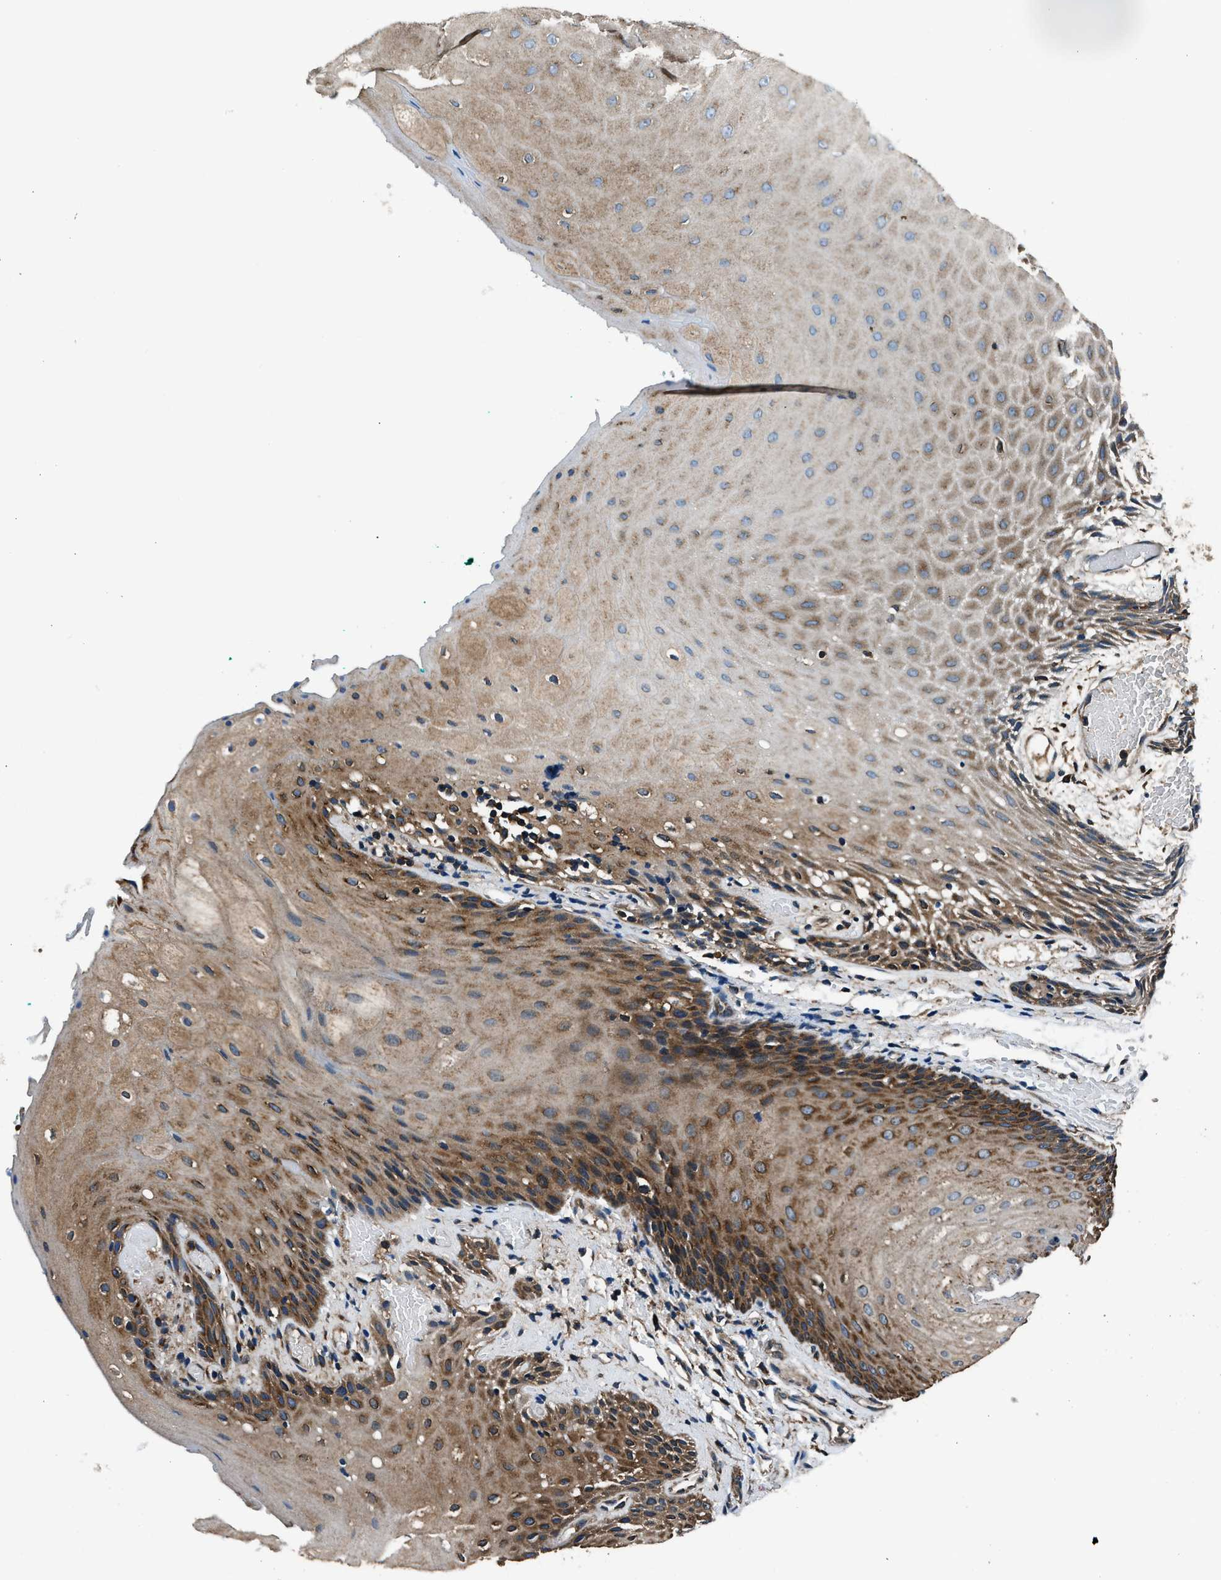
{"staining": {"intensity": "moderate", "quantity": ">75%", "location": "cytoplasmic/membranous"}, "tissue": "oral mucosa", "cell_type": "Squamous epithelial cells", "image_type": "normal", "snomed": [{"axis": "morphology", "description": "Normal tissue, NOS"}, {"axis": "morphology", "description": "Squamous cell carcinoma, NOS"}, {"axis": "topography", "description": "Oral tissue"}, {"axis": "topography", "description": "Salivary gland"}, {"axis": "topography", "description": "Head-Neck"}], "caption": "The photomicrograph exhibits staining of normal oral mucosa, revealing moderate cytoplasmic/membranous protein expression (brown color) within squamous epithelial cells. Nuclei are stained in blue.", "gene": "ARFGAP2", "patient": {"sex": "female", "age": 62}}